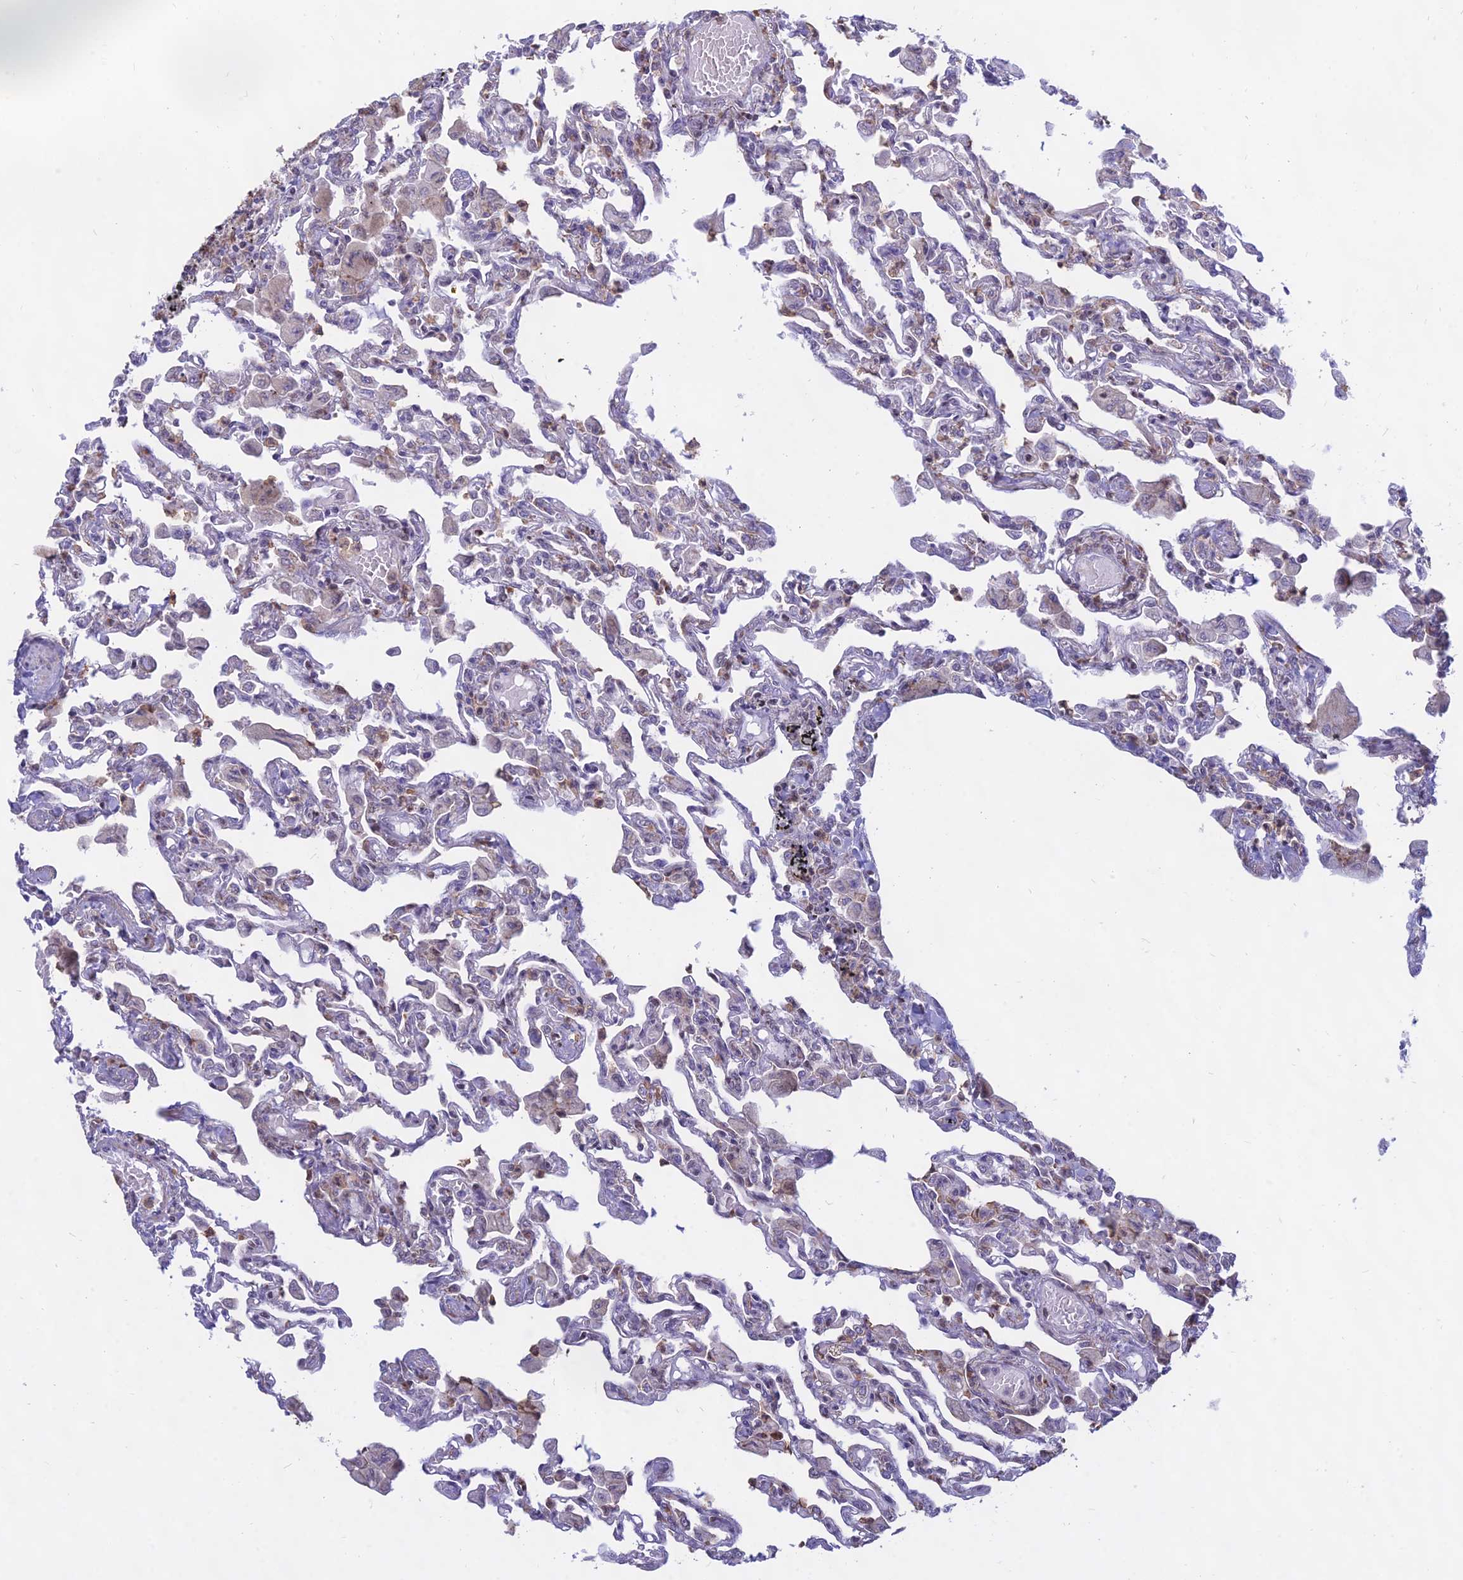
{"staining": {"intensity": "moderate", "quantity": "<25%", "location": "nuclear"}, "tissue": "lung", "cell_type": "Alveolar cells", "image_type": "normal", "snomed": [{"axis": "morphology", "description": "Normal tissue, NOS"}, {"axis": "topography", "description": "Bronchus"}, {"axis": "topography", "description": "Lung"}], "caption": "A high-resolution image shows immunohistochemistry (IHC) staining of benign lung, which demonstrates moderate nuclear expression in about <25% of alveolar cells. (brown staining indicates protein expression, while blue staining denotes nuclei).", "gene": "KRR1", "patient": {"sex": "female", "age": 49}}